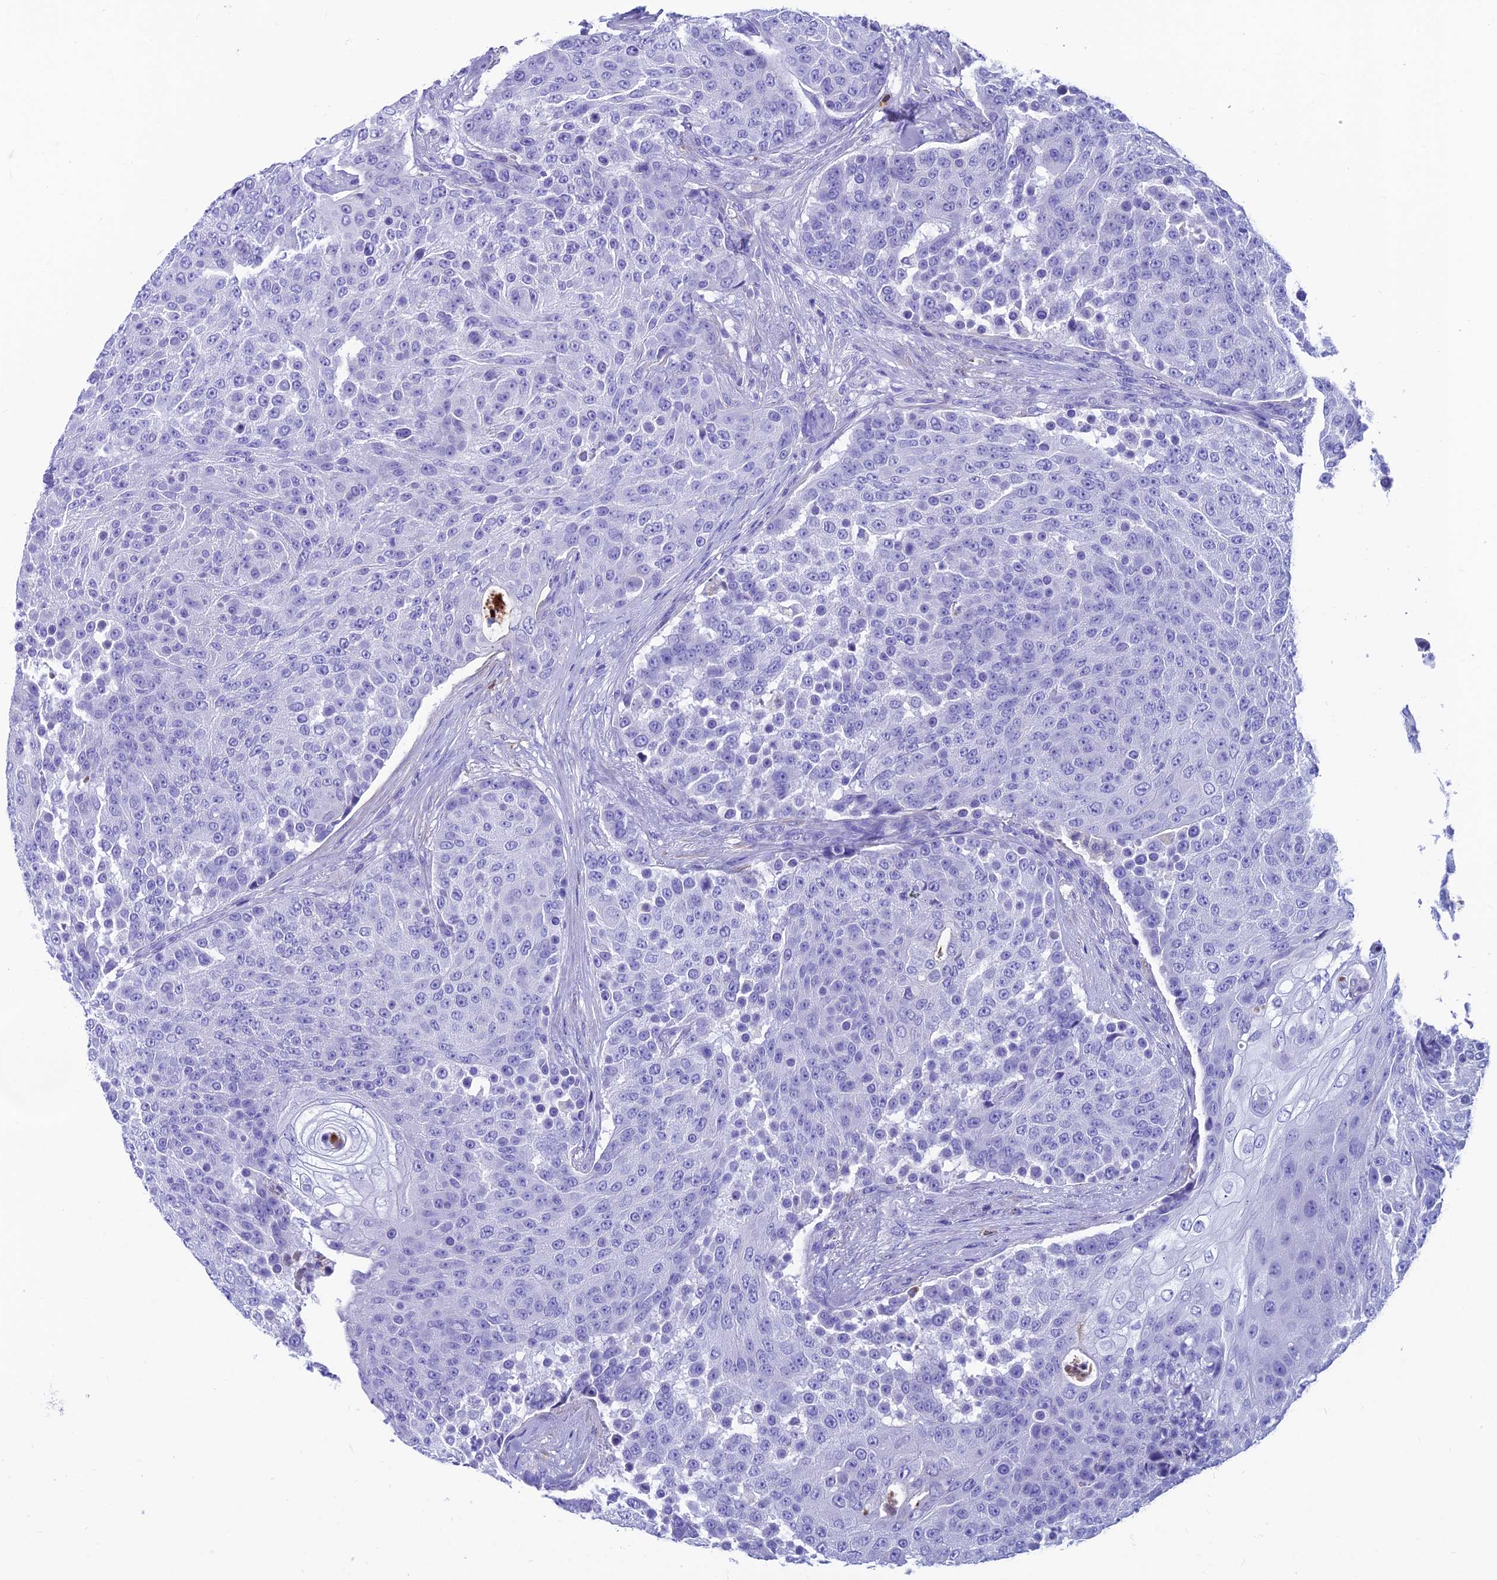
{"staining": {"intensity": "negative", "quantity": "none", "location": "none"}, "tissue": "urothelial cancer", "cell_type": "Tumor cells", "image_type": "cancer", "snomed": [{"axis": "morphology", "description": "Urothelial carcinoma, High grade"}, {"axis": "topography", "description": "Urinary bladder"}], "caption": "Immunohistochemistry (IHC) of urothelial cancer shows no staining in tumor cells.", "gene": "GNG11", "patient": {"sex": "female", "age": 63}}